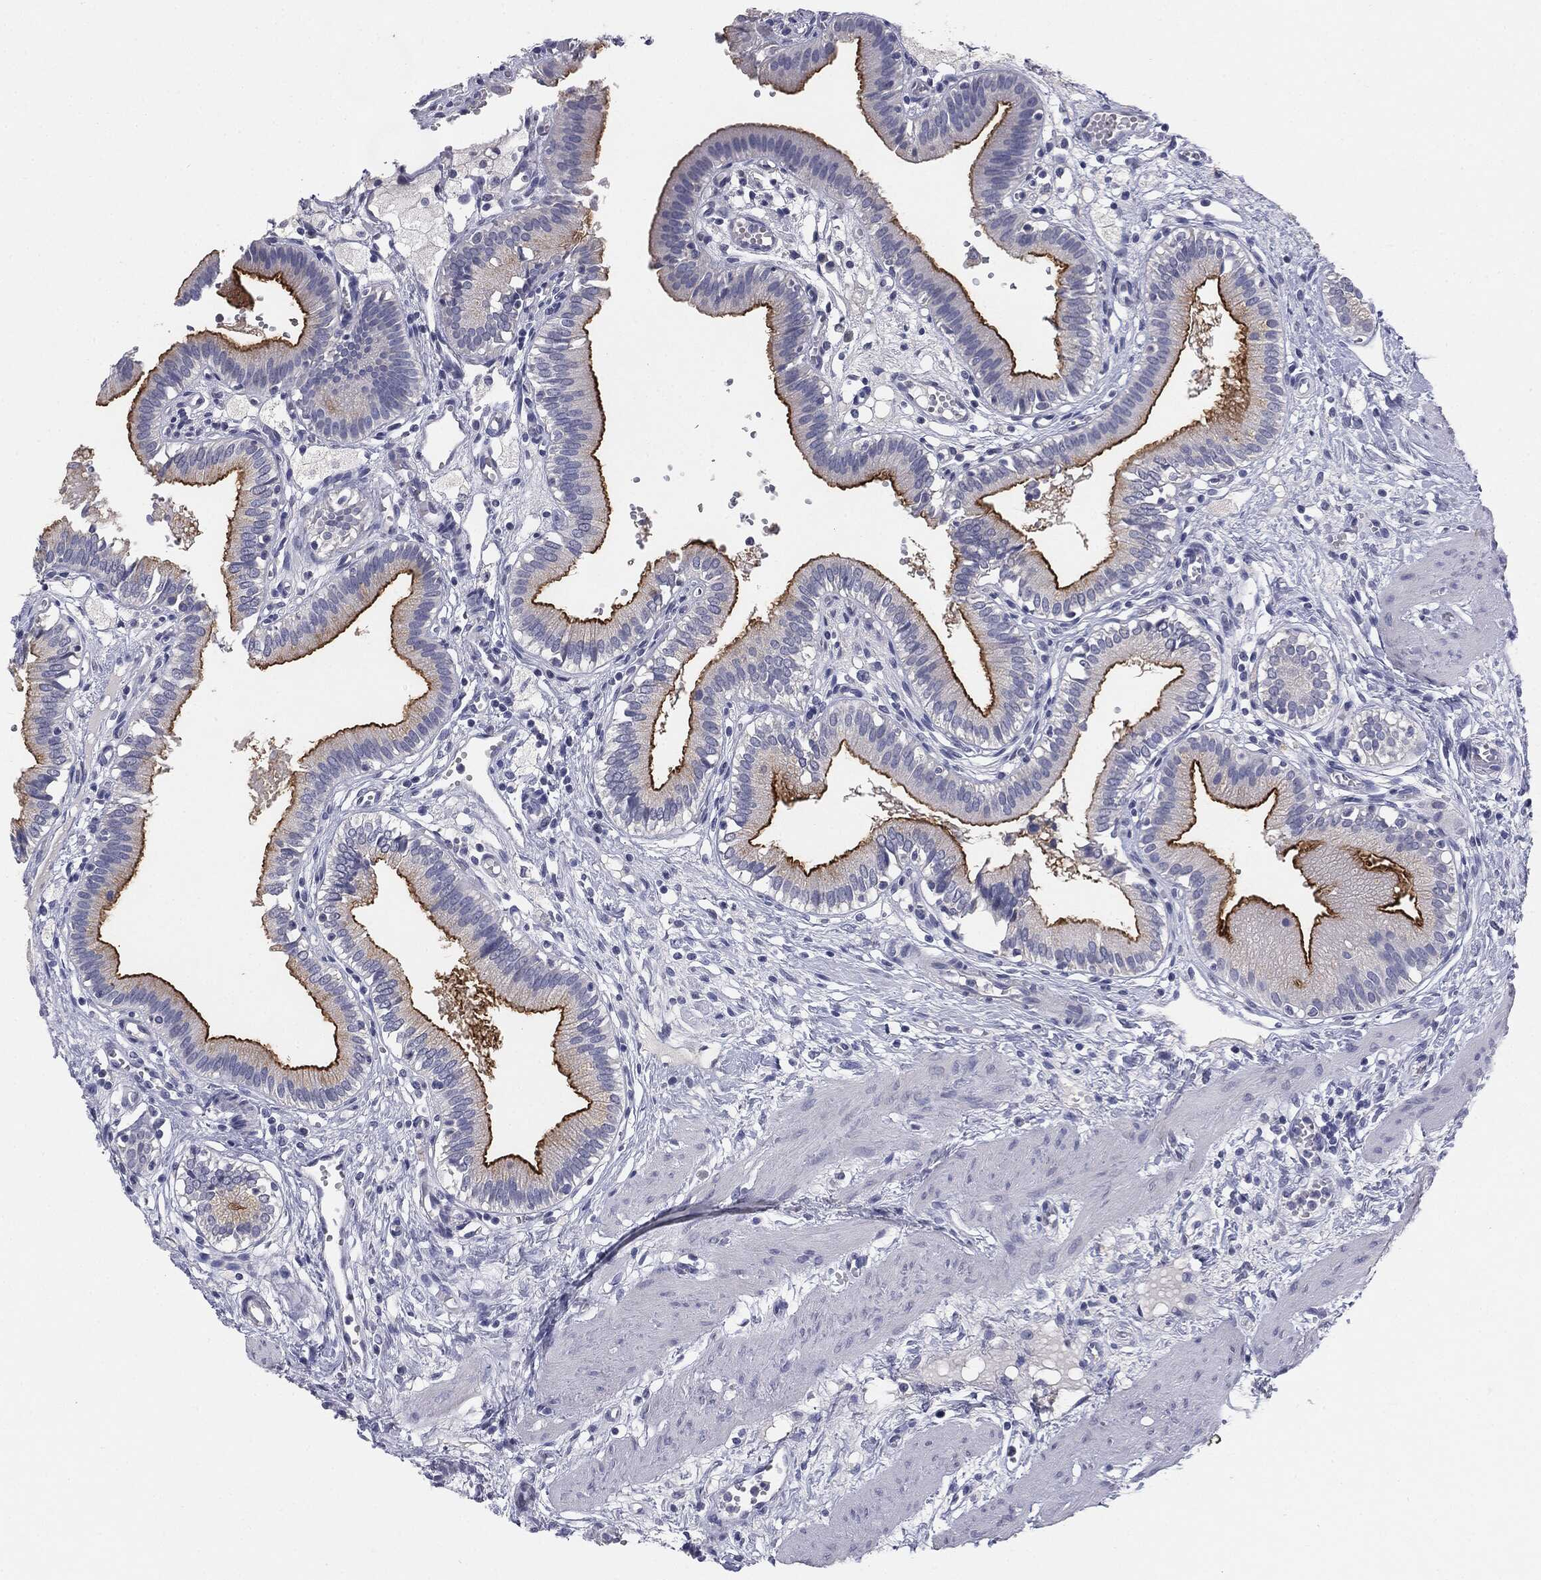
{"staining": {"intensity": "strong", "quantity": "25%-75%", "location": "cytoplasmic/membranous"}, "tissue": "gallbladder", "cell_type": "Glandular cells", "image_type": "normal", "snomed": [{"axis": "morphology", "description": "Normal tissue, NOS"}, {"axis": "topography", "description": "Gallbladder"}], "caption": "A high-resolution micrograph shows immunohistochemistry staining of unremarkable gallbladder, which reveals strong cytoplasmic/membranous staining in about 25%-75% of glandular cells. (DAB (3,3'-diaminobenzidine) IHC with brightfield microscopy, high magnification).", "gene": "MUC1", "patient": {"sex": "female", "age": 24}}